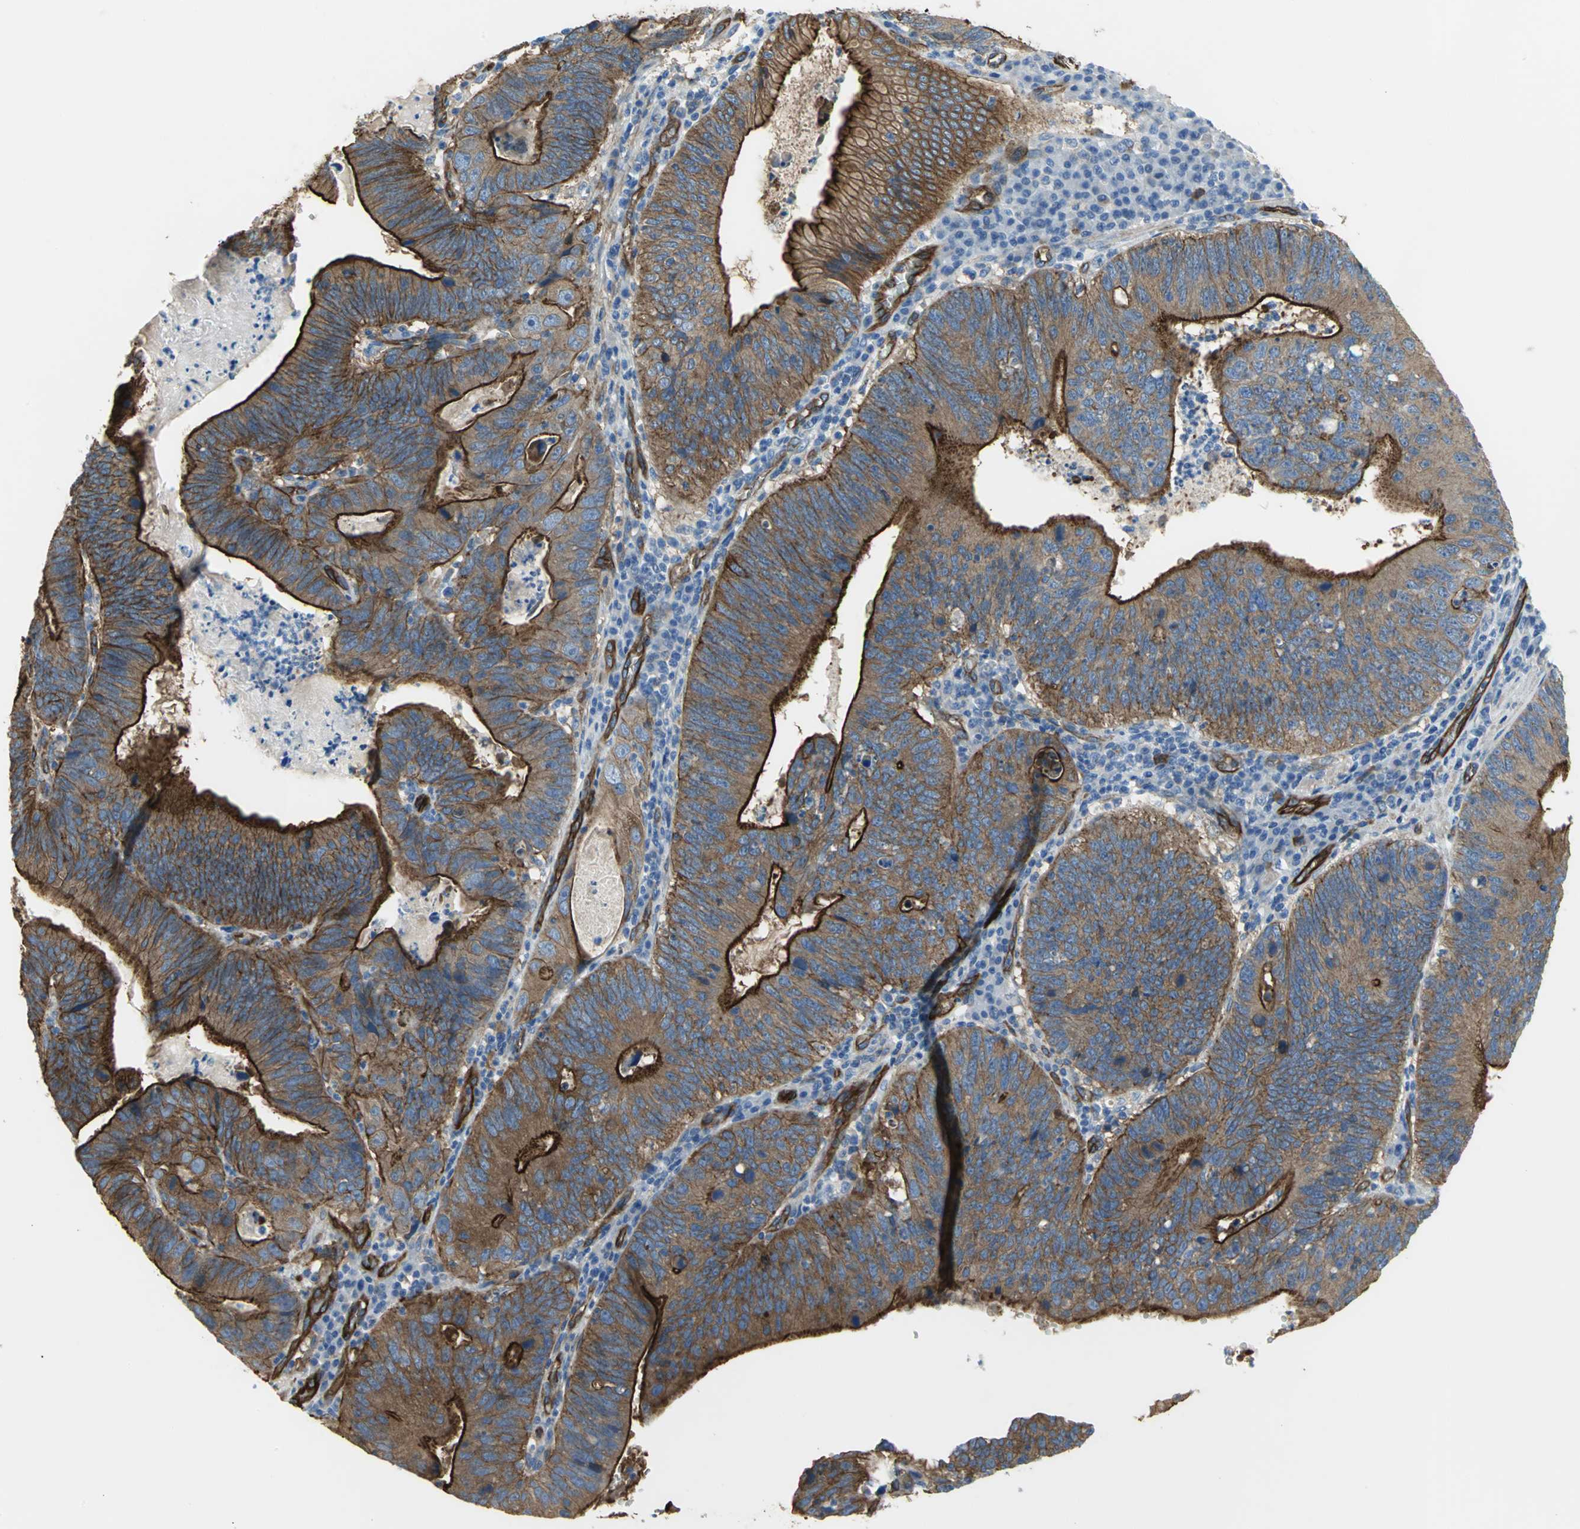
{"staining": {"intensity": "strong", "quantity": ">75%", "location": "cytoplasmic/membranous"}, "tissue": "stomach cancer", "cell_type": "Tumor cells", "image_type": "cancer", "snomed": [{"axis": "morphology", "description": "Adenocarcinoma, NOS"}, {"axis": "topography", "description": "Stomach"}], "caption": "Immunohistochemical staining of adenocarcinoma (stomach) reveals strong cytoplasmic/membranous protein positivity in approximately >75% of tumor cells.", "gene": "FLNB", "patient": {"sex": "male", "age": 59}}